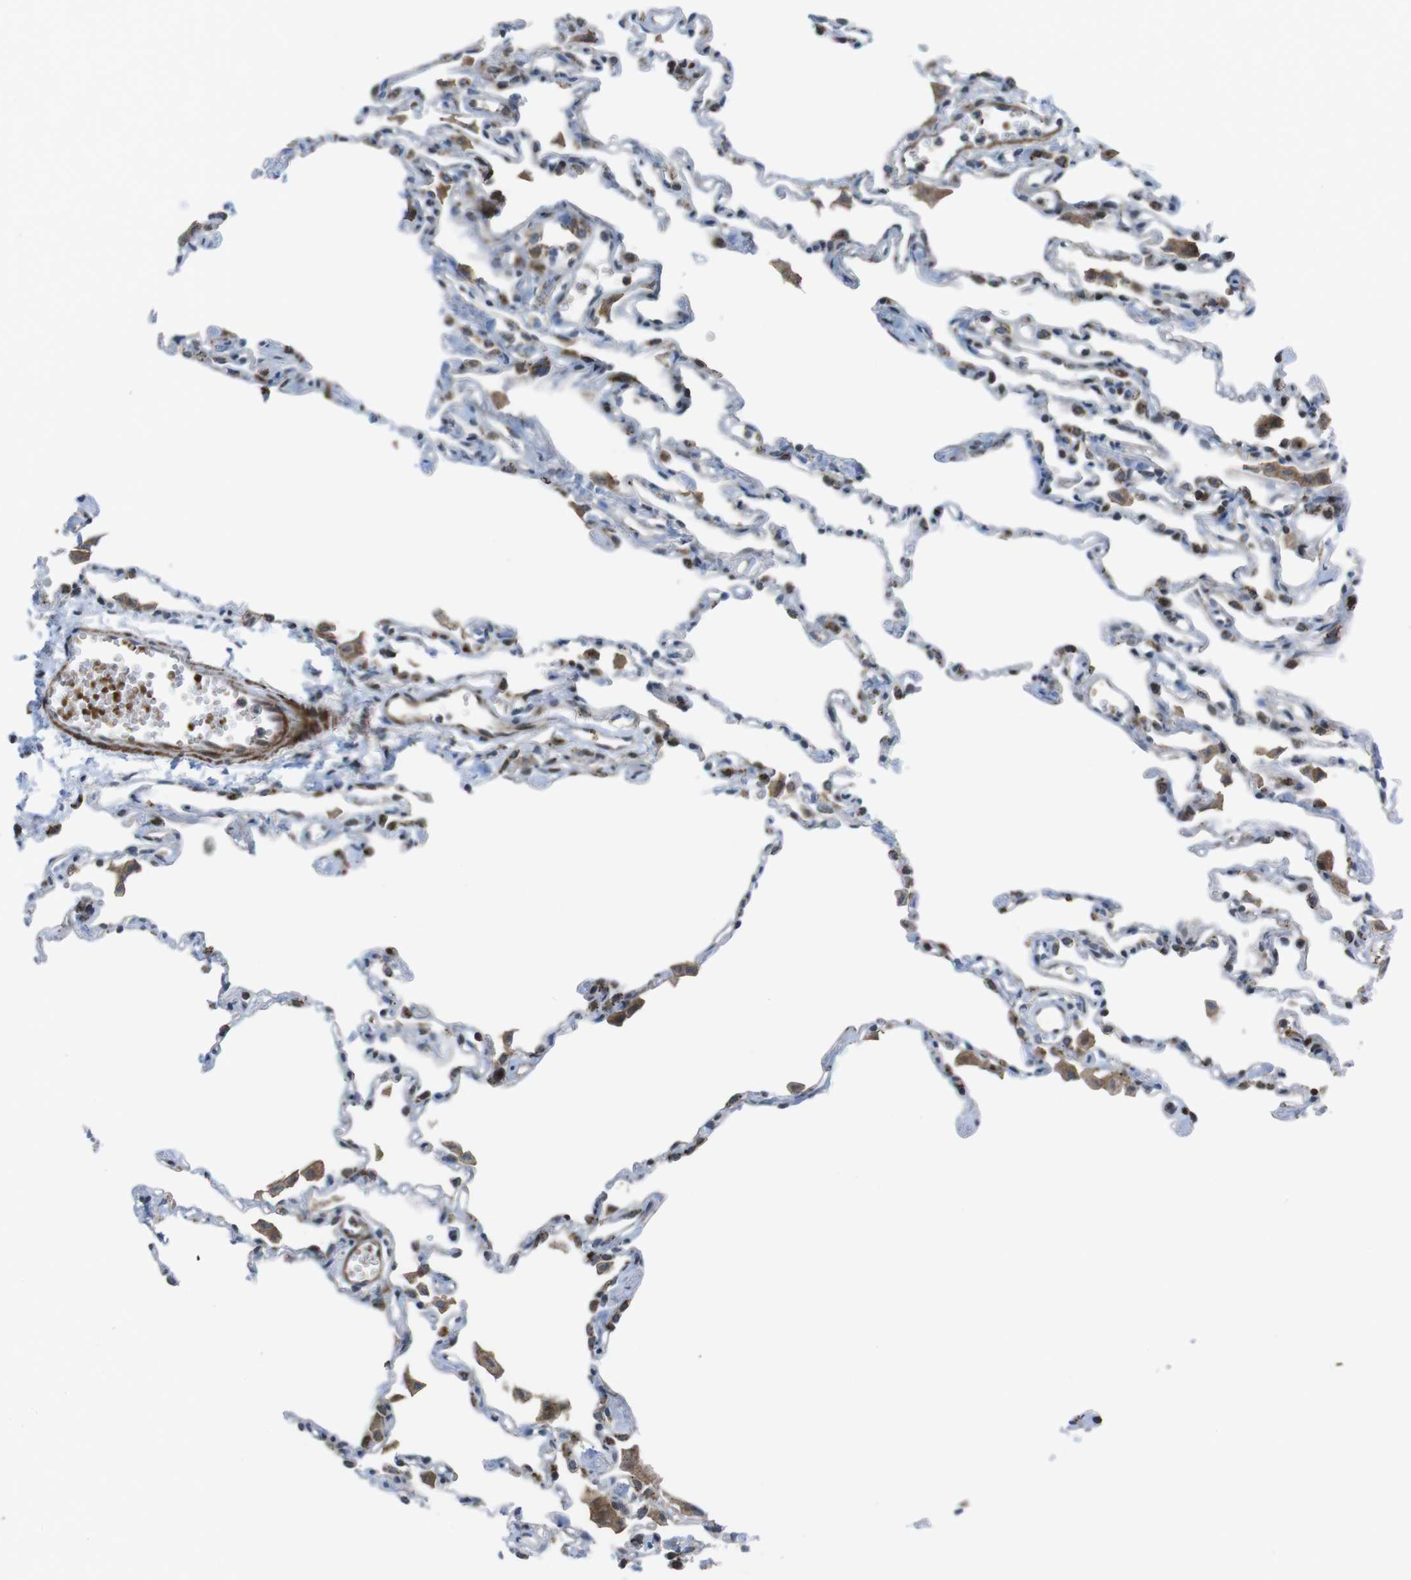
{"staining": {"intensity": "weak", "quantity": "<25%", "location": "cytoplasmic/membranous"}, "tissue": "lung", "cell_type": "Alveolar cells", "image_type": "normal", "snomed": [{"axis": "morphology", "description": "Normal tissue, NOS"}, {"axis": "topography", "description": "Lung"}], "caption": "The micrograph shows no significant staining in alveolar cells of lung.", "gene": "CUL7", "patient": {"sex": "female", "age": 49}}